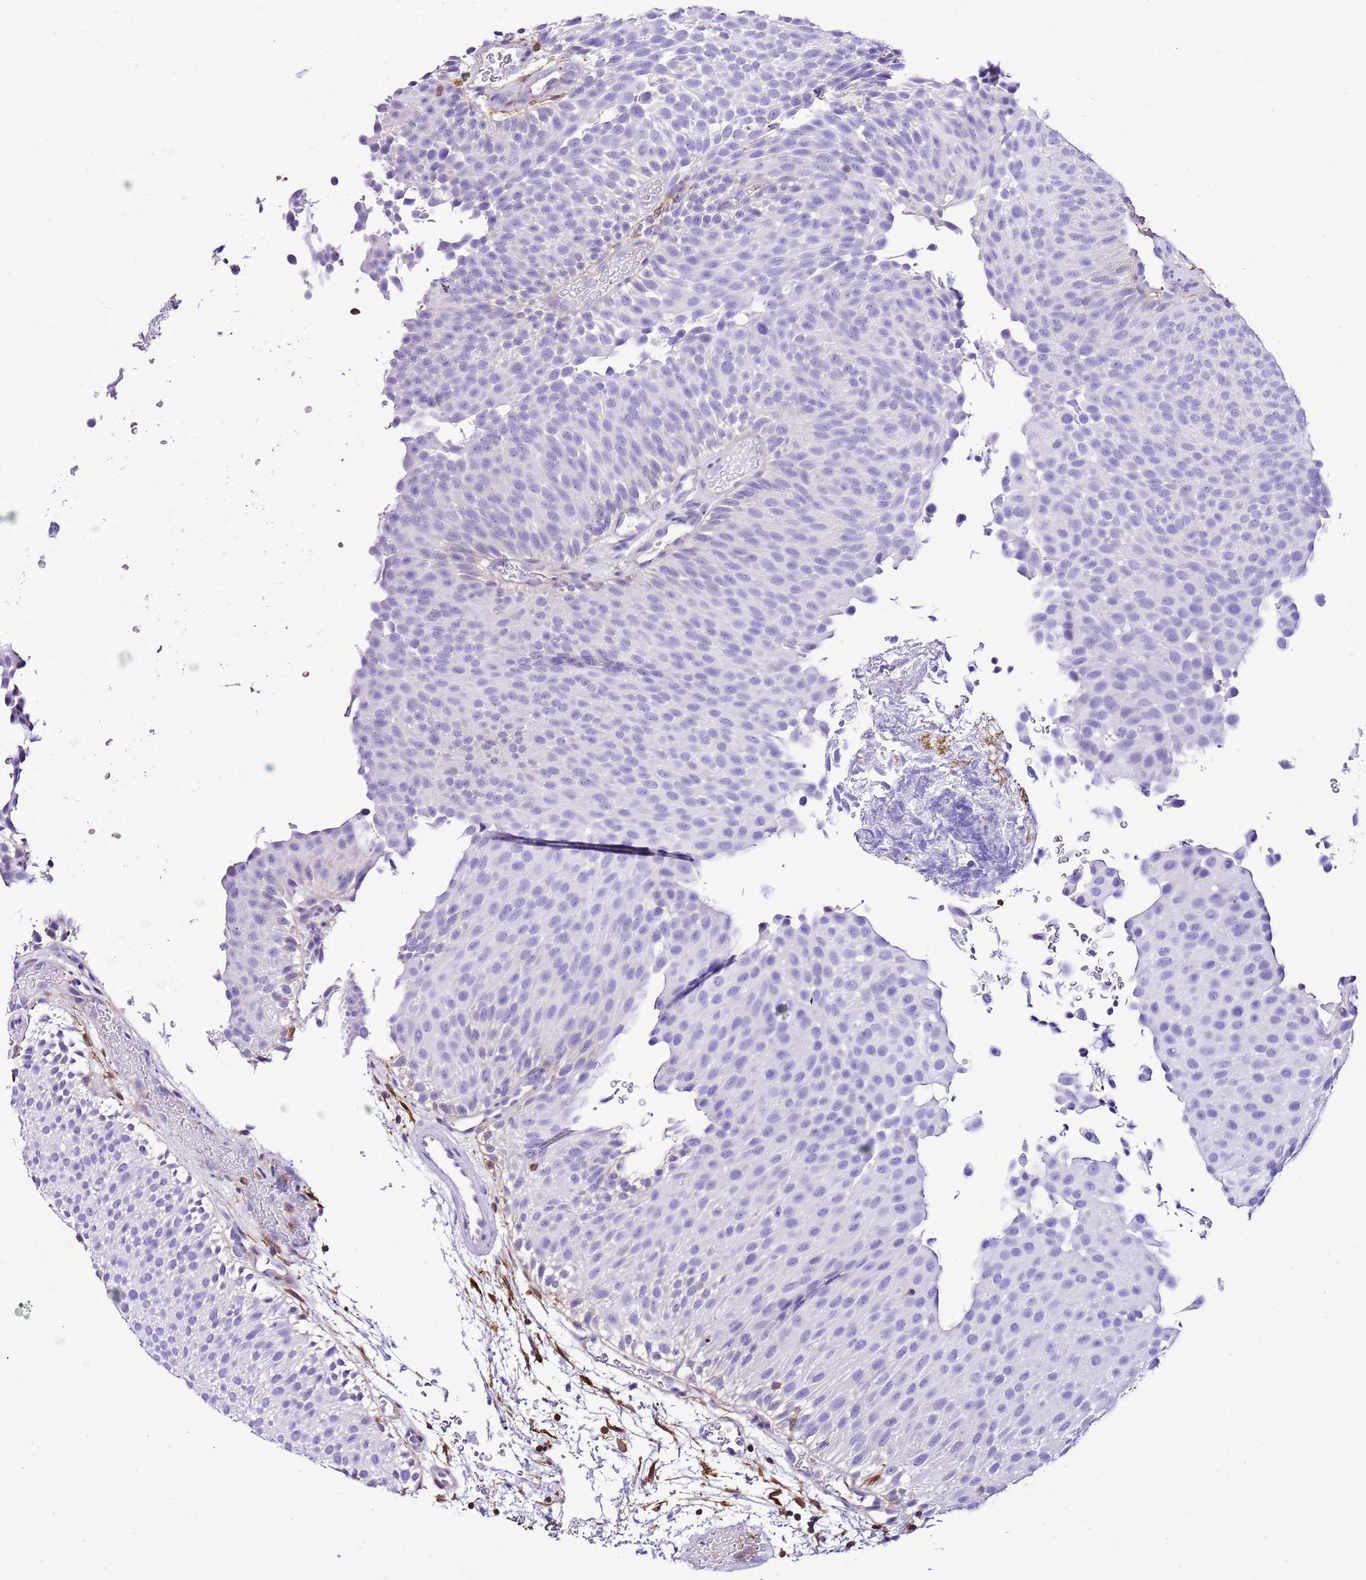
{"staining": {"intensity": "negative", "quantity": "none", "location": "none"}, "tissue": "urothelial cancer", "cell_type": "Tumor cells", "image_type": "cancer", "snomed": [{"axis": "morphology", "description": "Urothelial carcinoma, Low grade"}, {"axis": "topography", "description": "Urinary bladder"}], "caption": "The IHC photomicrograph has no significant staining in tumor cells of urothelial cancer tissue.", "gene": "CNN2", "patient": {"sex": "male", "age": 78}}